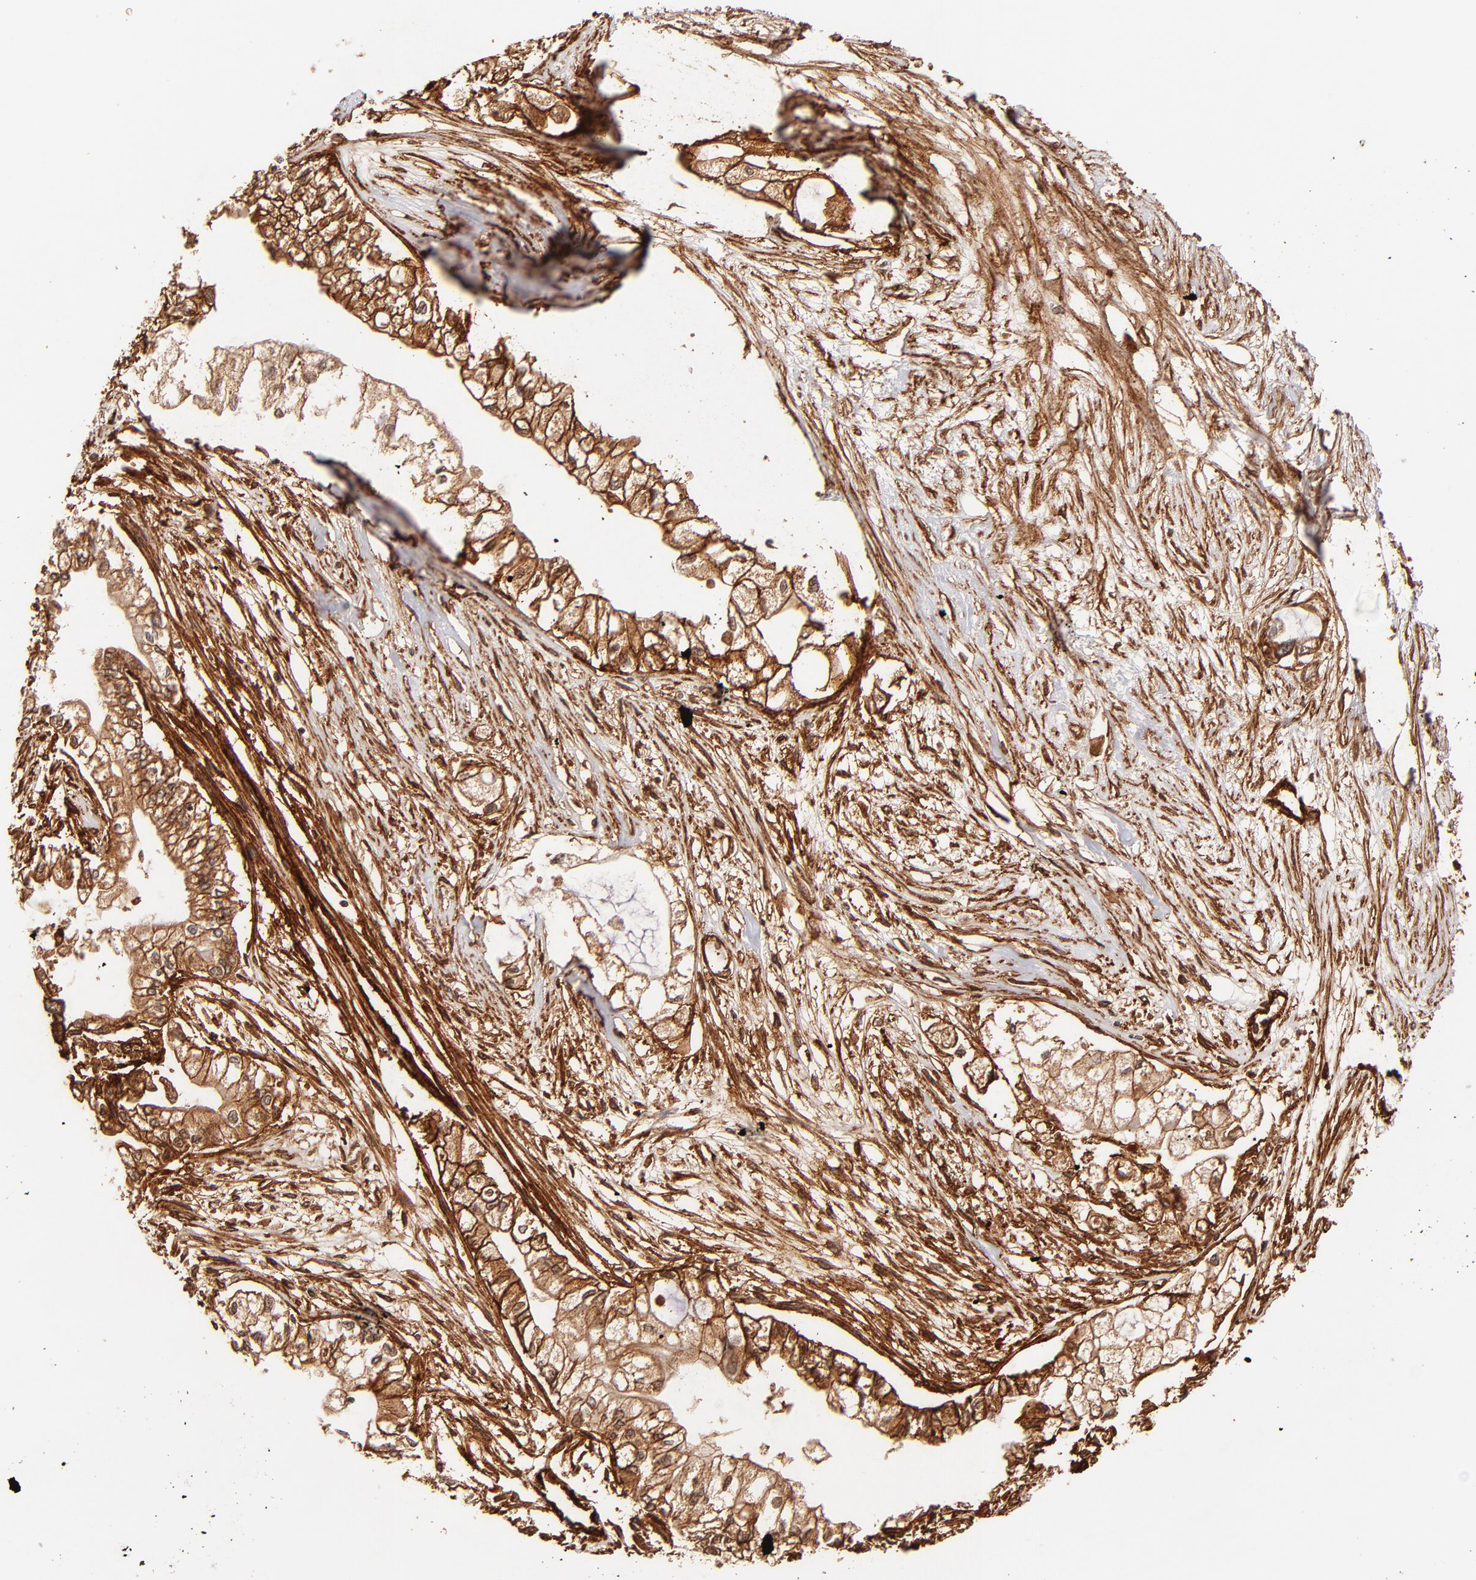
{"staining": {"intensity": "moderate", "quantity": ">75%", "location": "cytoplasmic/membranous"}, "tissue": "pancreatic cancer", "cell_type": "Tumor cells", "image_type": "cancer", "snomed": [{"axis": "morphology", "description": "Adenocarcinoma, NOS"}, {"axis": "topography", "description": "Pancreas"}], "caption": "Adenocarcinoma (pancreatic) was stained to show a protein in brown. There is medium levels of moderate cytoplasmic/membranous staining in approximately >75% of tumor cells. (Stains: DAB (3,3'-diaminobenzidine) in brown, nuclei in blue, Microscopy: brightfield microscopy at high magnification).", "gene": "ITGB1", "patient": {"sex": "male", "age": 79}}